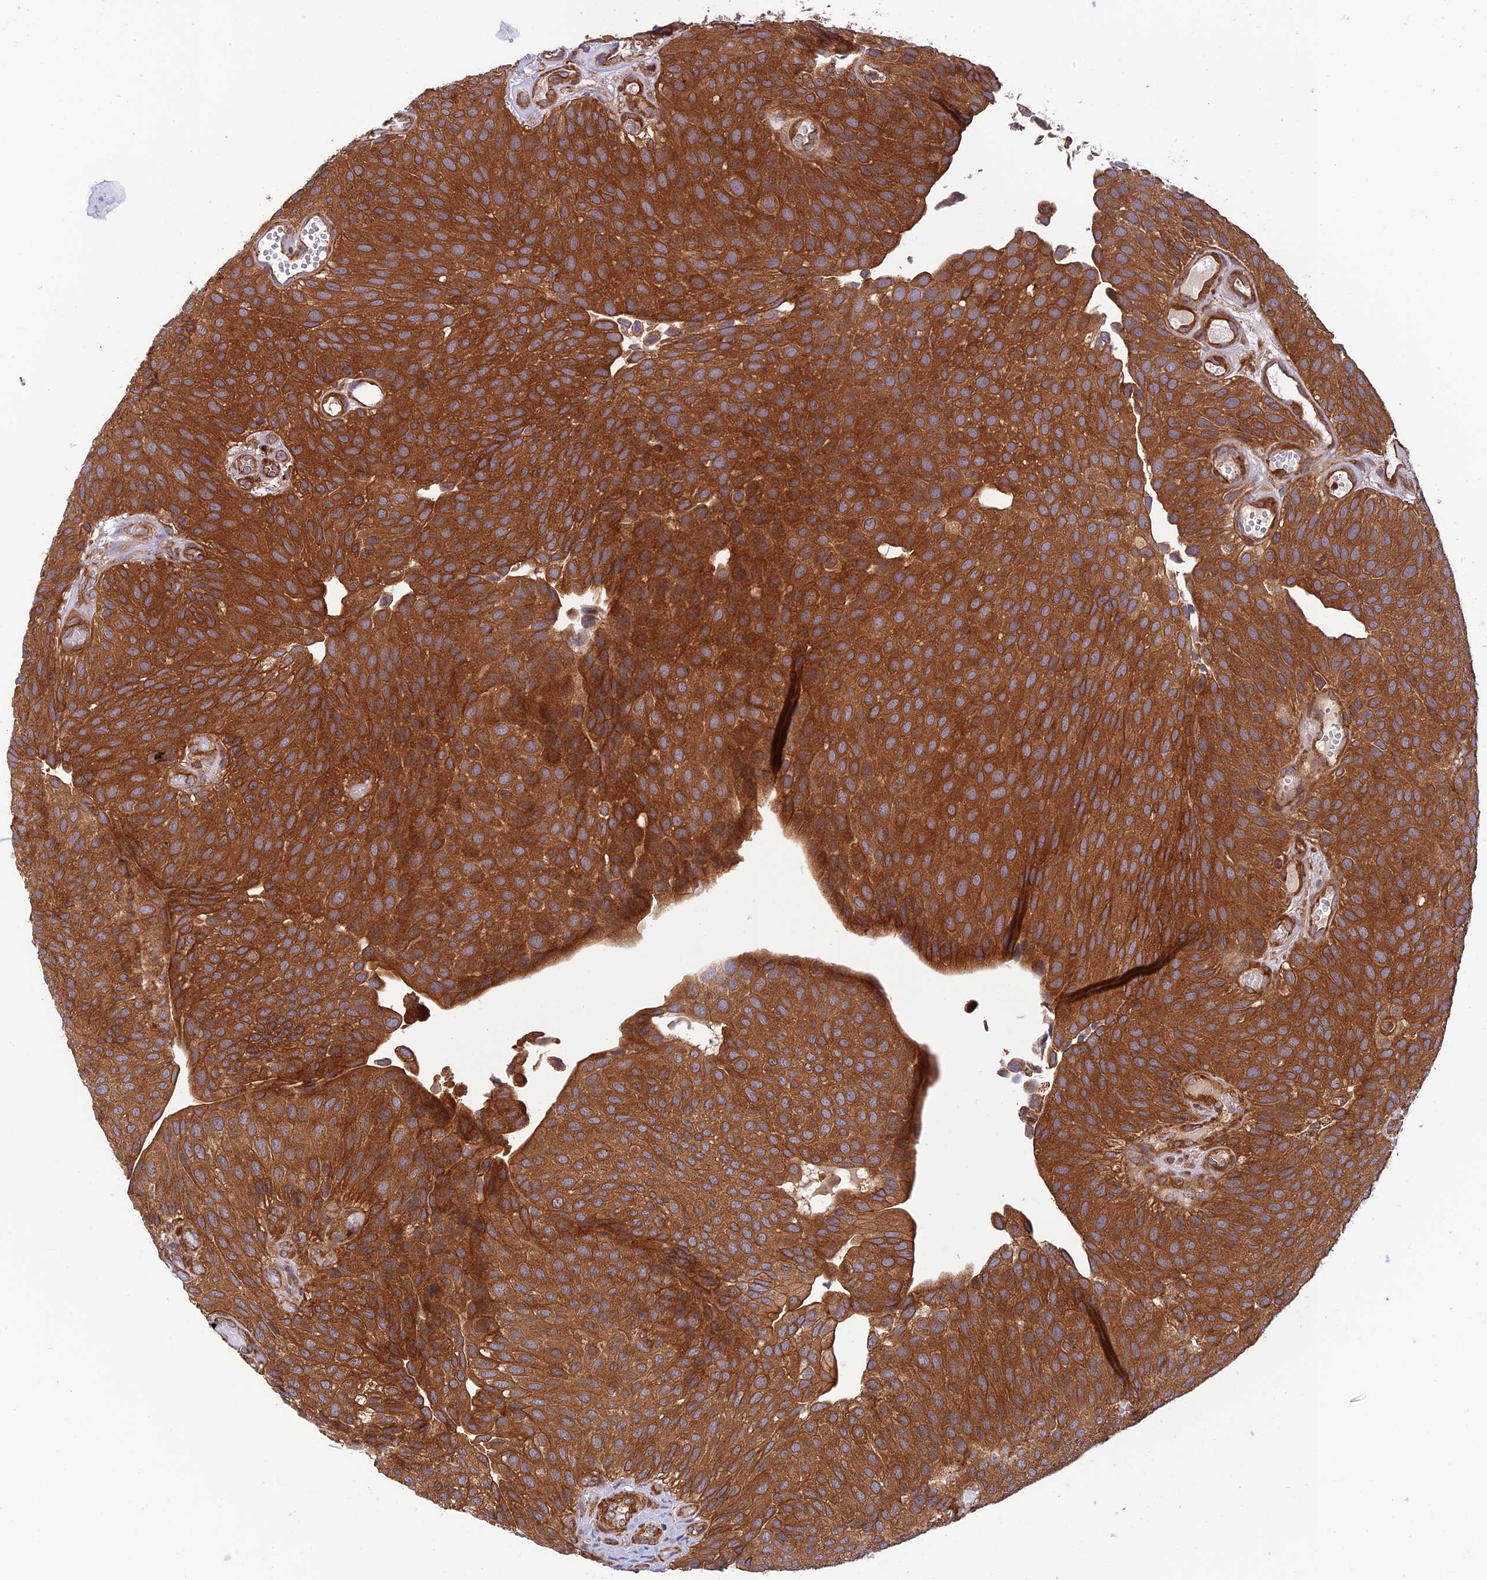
{"staining": {"intensity": "strong", "quantity": ">75%", "location": "cytoplasmic/membranous"}, "tissue": "urothelial cancer", "cell_type": "Tumor cells", "image_type": "cancer", "snomed": [{"axis": "morphology", "description": "Urothelial carcinoma, Low grade"}, {"axis": "topography", "description": "Urinary bladder"}], "caption": "Urothelial cancer tissue reveals strong cytoplasmic/membranous expression in about >75% of tumor cells", "gene": "EVI5L", "patient": {"sex": "male", "age": 89}}